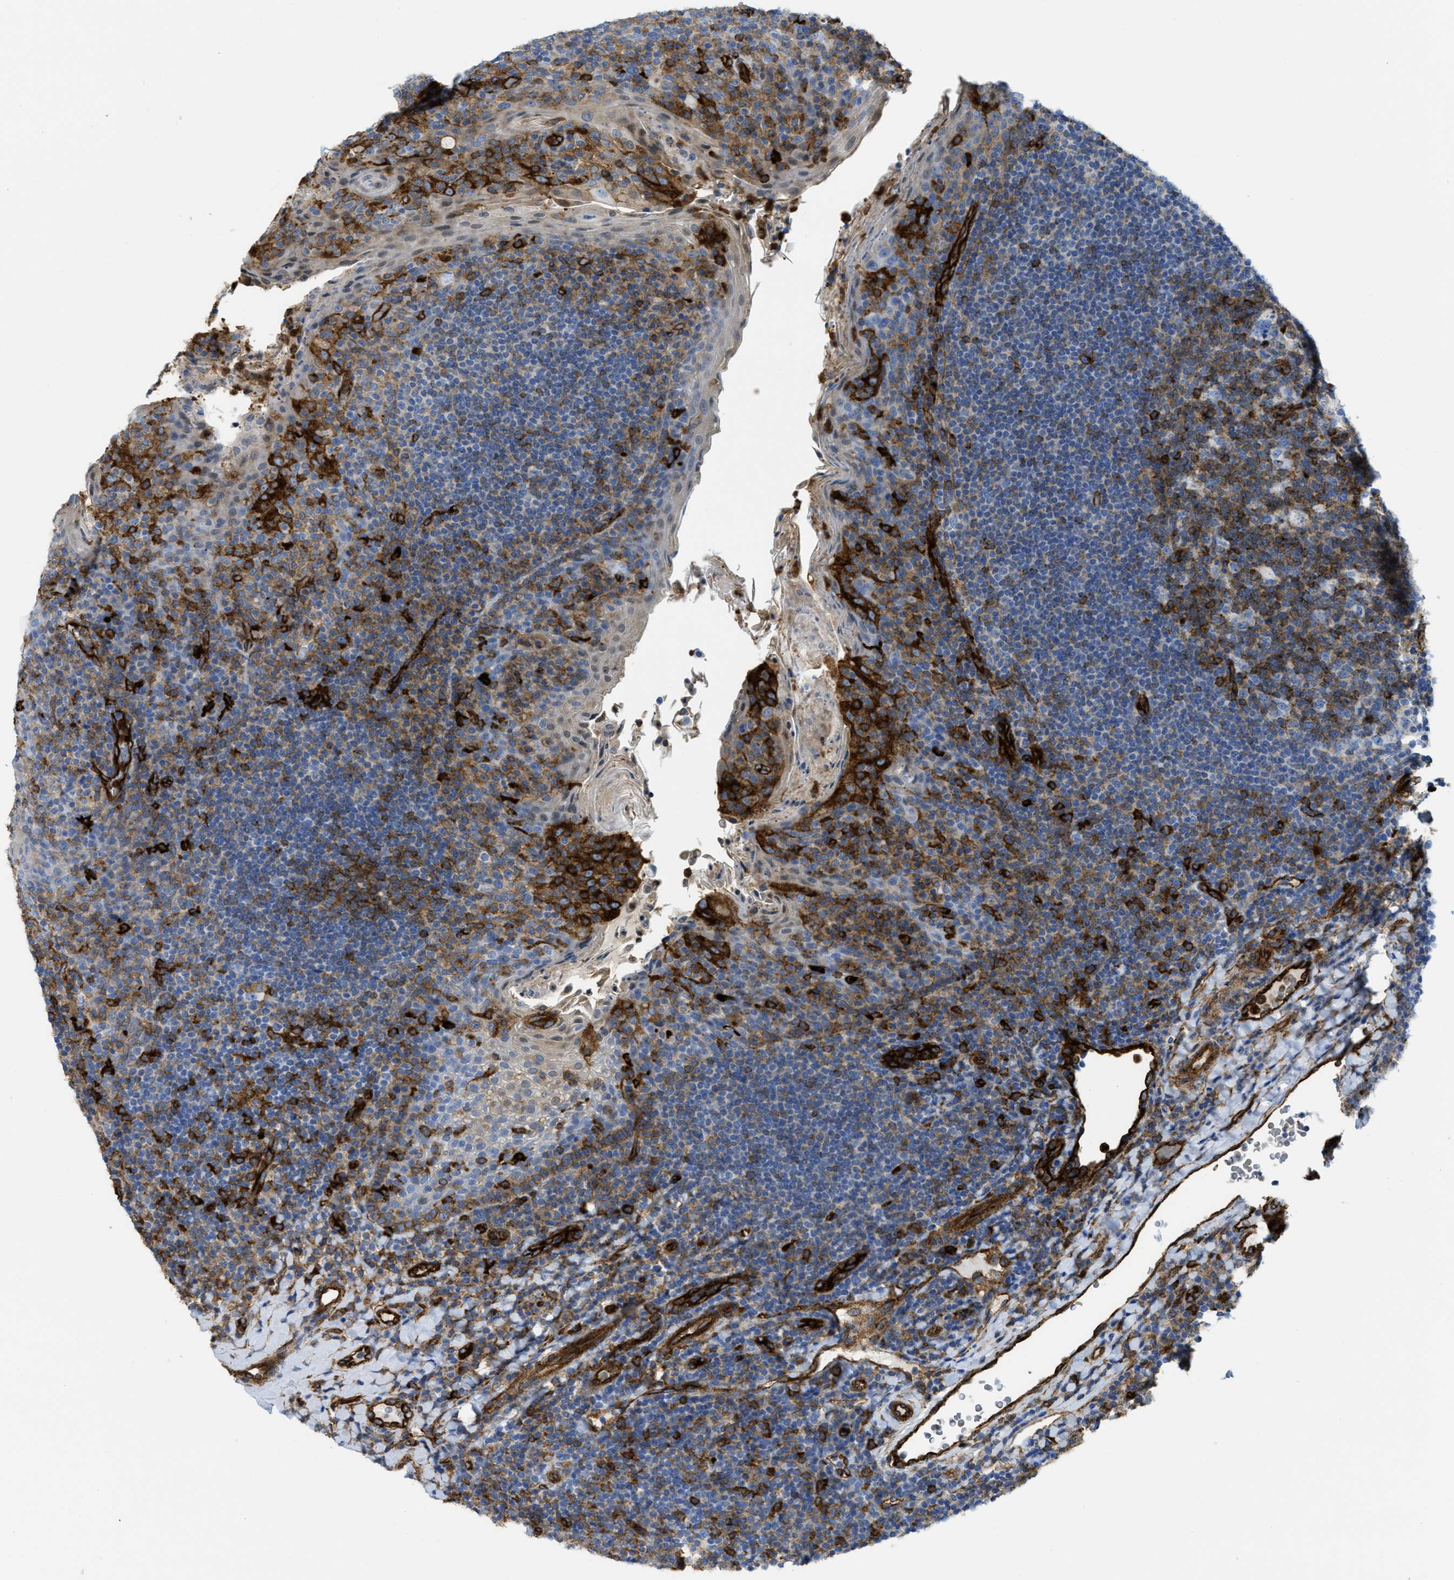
{"staining": {"intensity": "moderate", "quantity": "25%-75%", "location": "cytoplasmic/membranous"}, "tissue": "tonsil", "cell_type": "Germinal center cells", "image_type": "normal", "snomed": [{"axis": "morphology", "description": "Normal tissue, NOS"}, {"axis": "topography", "description": "Tonsil"}], "caption": "Protein expression analysis of benign tonsil shows moderate cytoplasmic/membranous staining in approximately 25%-75% of germinal center cells.", "gene": "HIP1", "patient": {"sex": "male", "age": 17}}